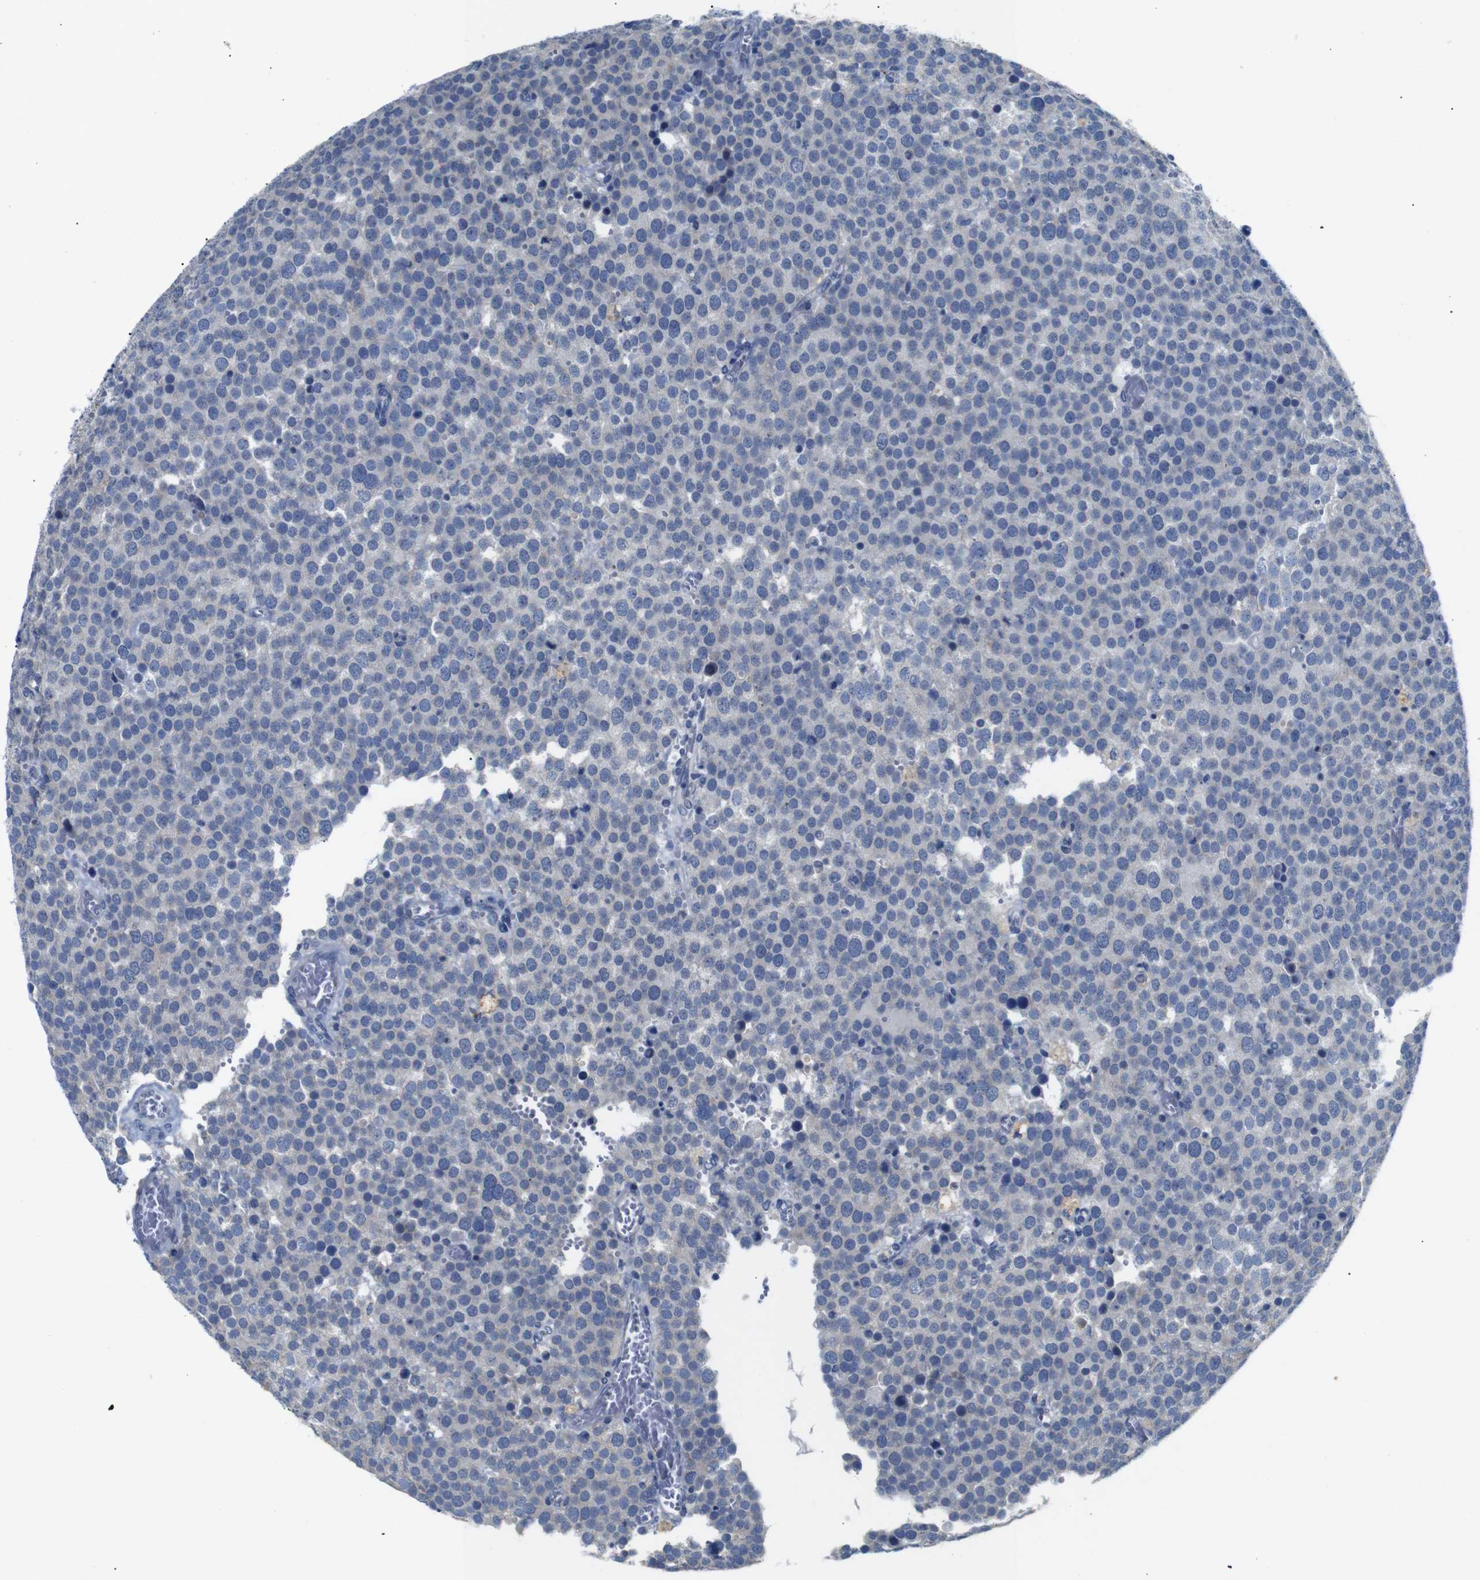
{"staining": {"intensity": "negative", "quantity": "none", "location": "none"}, "tissue": "testis cancer", "cell_type": "Tumor cells", "image_type": "cancer", "snomed": [{"axis": "morphology", "description": "Normal tissue, NOS"}, {"axis": "morphology", "description": "Seminoma, NOS"}, {"axis": "topography", "description": "Testis"}], "caption": "This photomicrograph is of seminoma (testis) stained with immunohistochemistry to label a protein in brown with the nuclei are counter-stained blue. There is no positivity in tumor cells.", "gene": "ALOX15", "patient": {"sex": "male", "age": 71}}